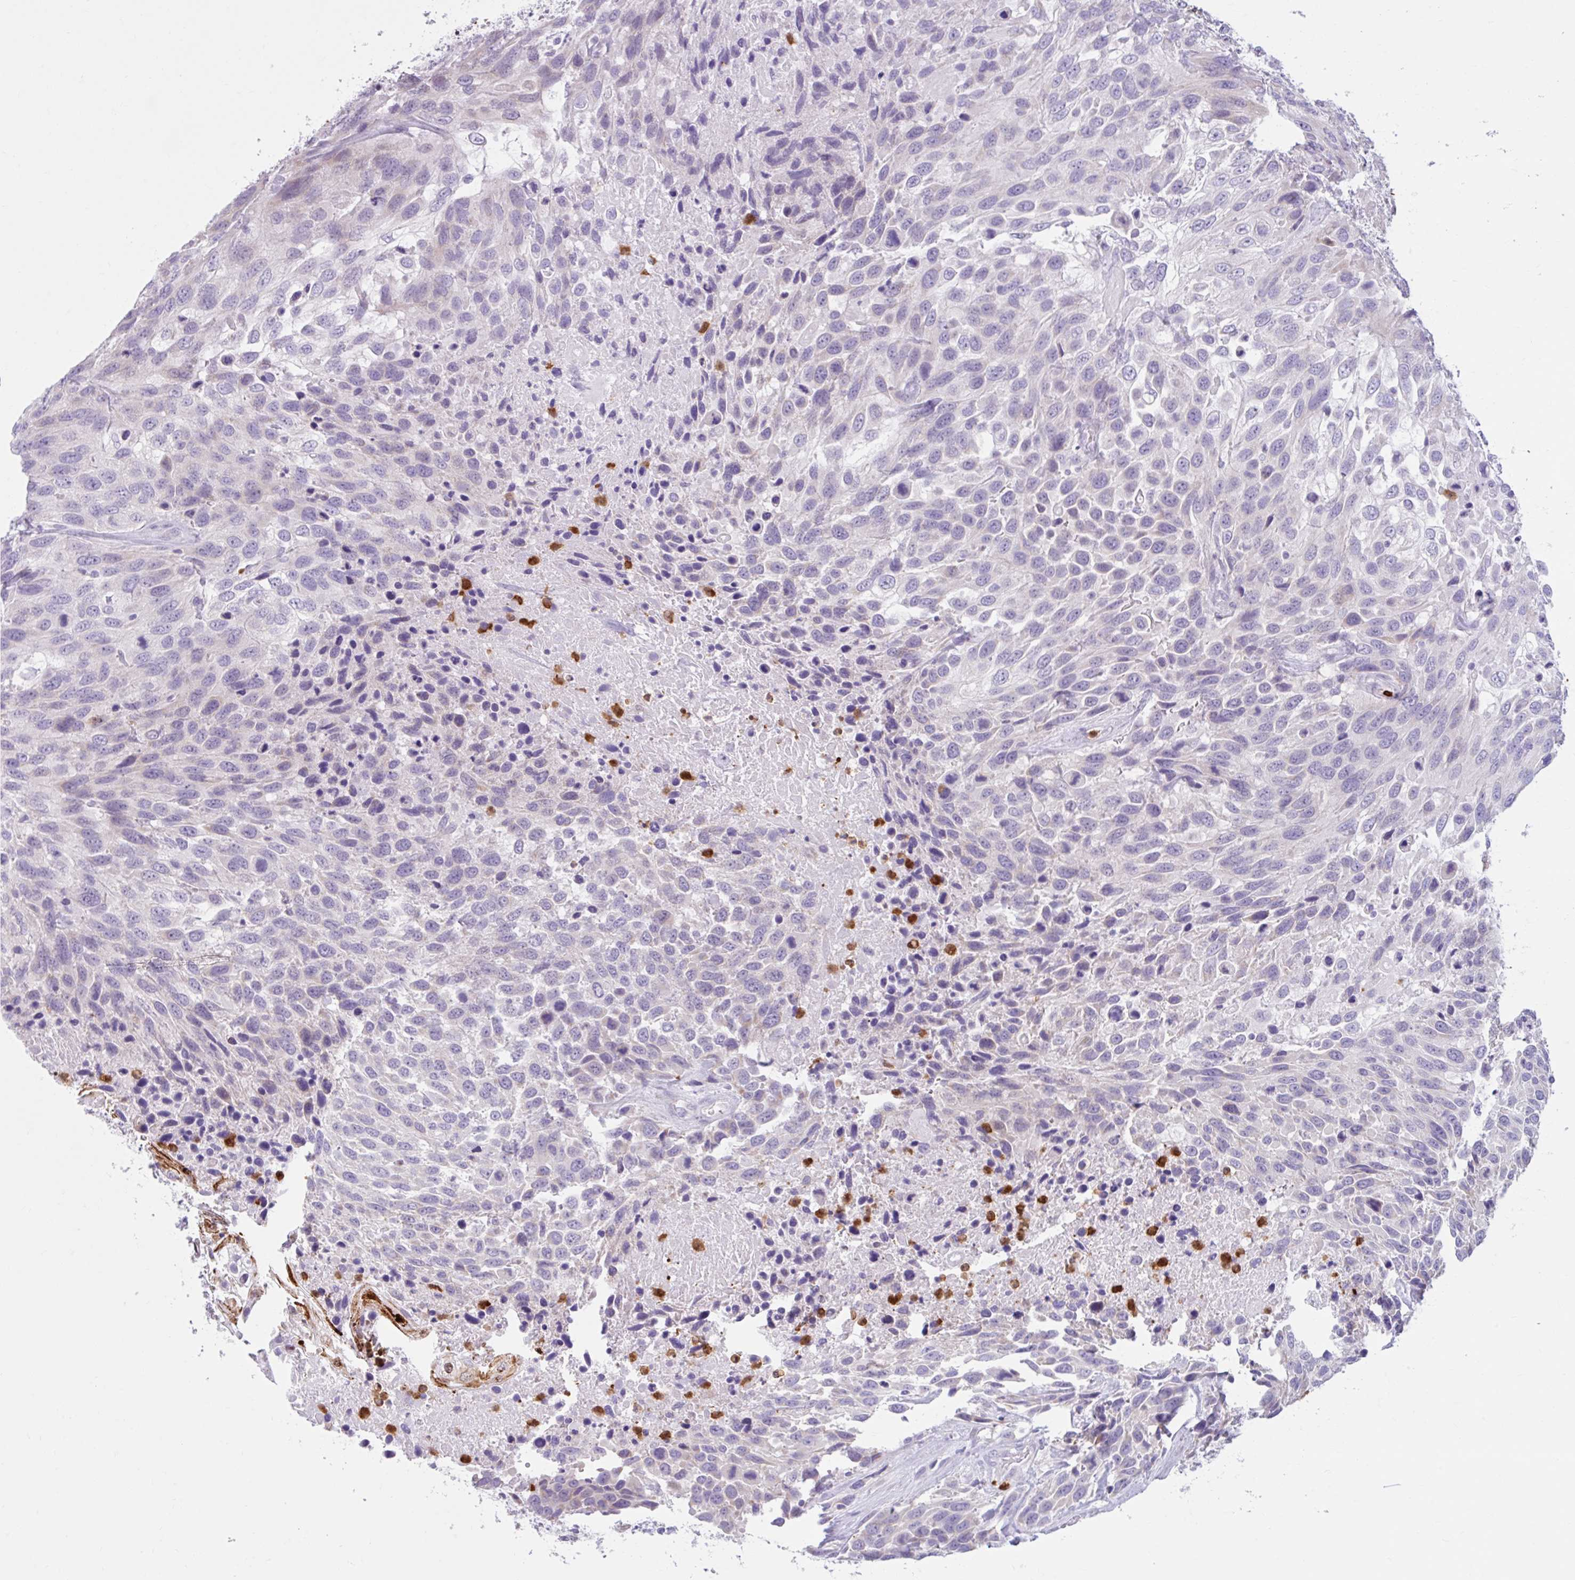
{"staining": {"intensity": "negative", "quantity": "none", "location": "none"}, "tissue": "urothelial cancer", "cell_type": "Tumor cells", "image_type": "cancer", "snomed": [{"axis": "morphology", "description": "Urothelial carcinoma, High grade"}, {"axis": "topography", "description": "Urinary bladder"}], "caption": "Immunohistochemical staining of urothelial carcinoma (high-grade) reveals no significant positivity in tumor cells.", "gene": "CEP120", "patient": {"sex": "female", "age": 70}}